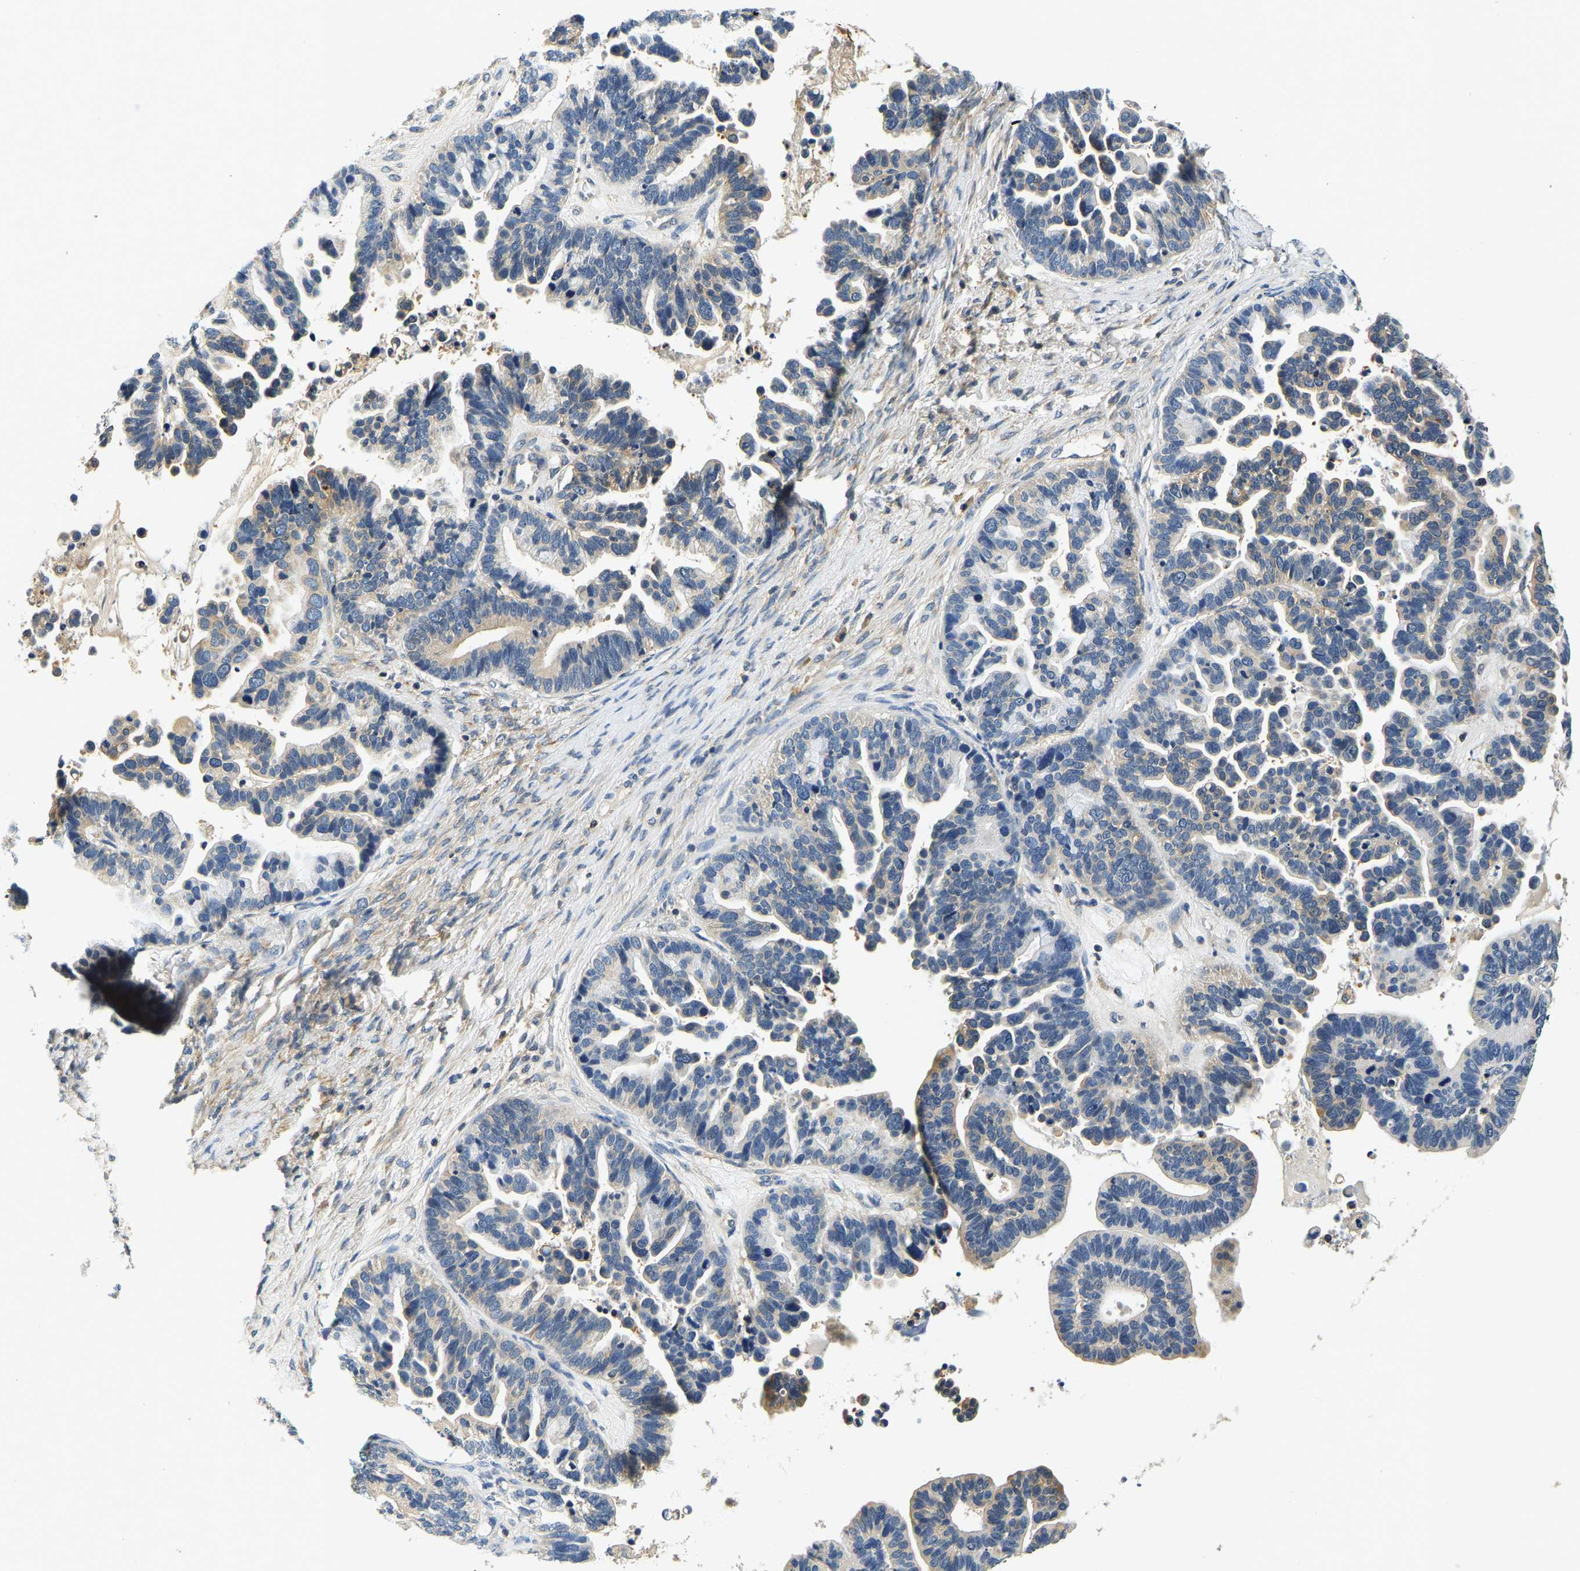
{"staining": {"intensity": "weak", "quantity": "<25%", "location": "cytoplasmic/membranous"}, "tissue": "ovarian cancer", "cell_type": "Tumor cells", "image_type": "cancer", "snomed": [{"axis": "morphology", "description": "Cystadenocarcinoma, serous, NOS"}, {"axis": "topography", "description": "Ovary"}], "caption": "Ovarian serous cystadenocarcinoma stained for a protein using immunohistochemistry (IHC) shows no expression tumor cells.", "gene": "RESF1", "patient": {"sex": "female", "age": 56}}